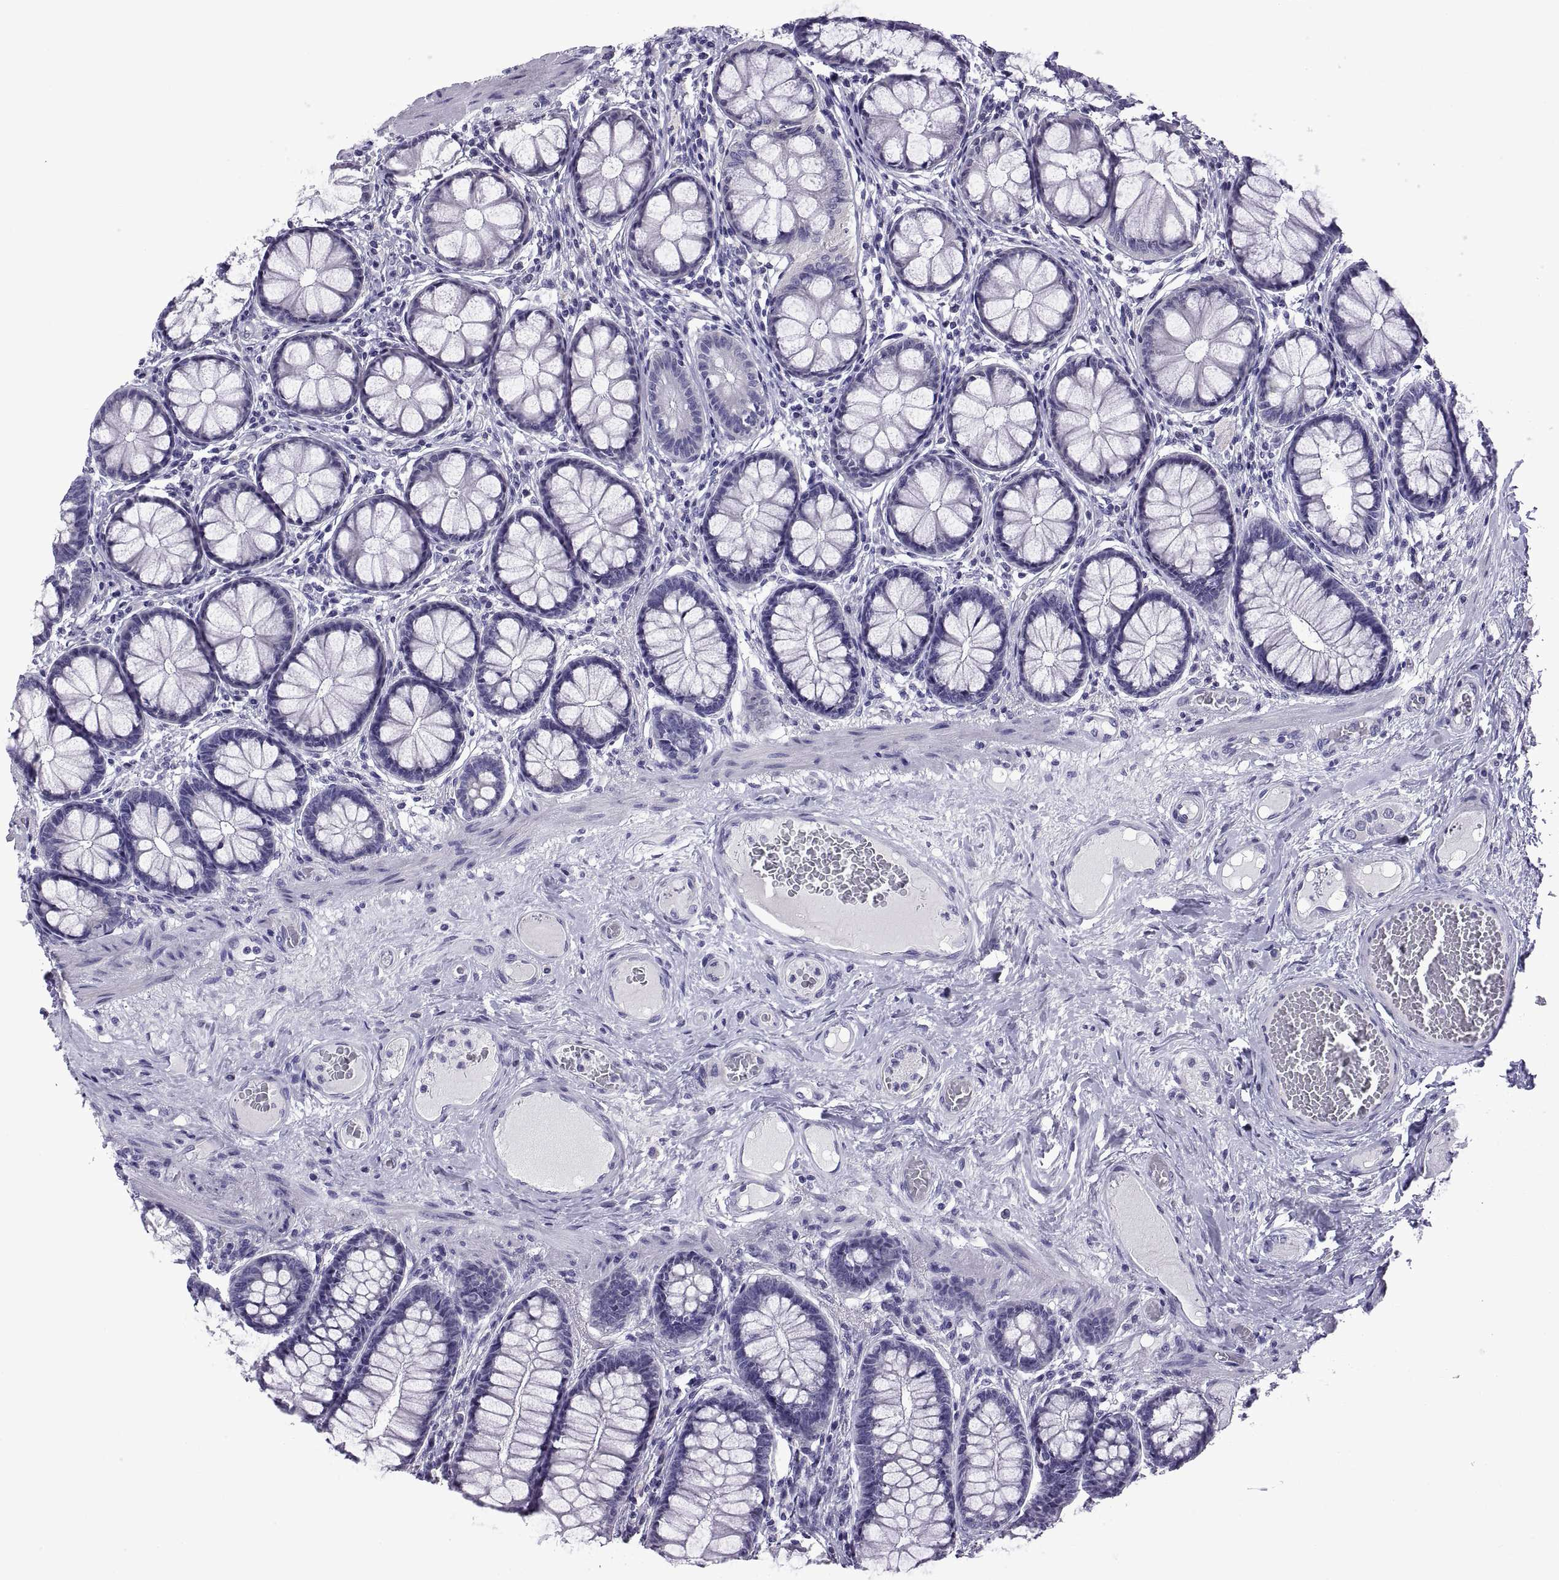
{"staining": {"intensity": "negative", "quantity": "none", "location": "none"}, "tissue": "colon", "cell_type": "Endothelial cells", "image_type": "normal", "snomed": [{"axis": "morphology", "description": "Normal tissue, NOS"}, {"axis": "topography", "description": "Colon"}], "caption": "Colon stained for a protein using immunohistochemistry (IHC) shows no expression endothelial cells.", "gene": "SPDYE10", "patient": {"sex": "female", "age": 65}}